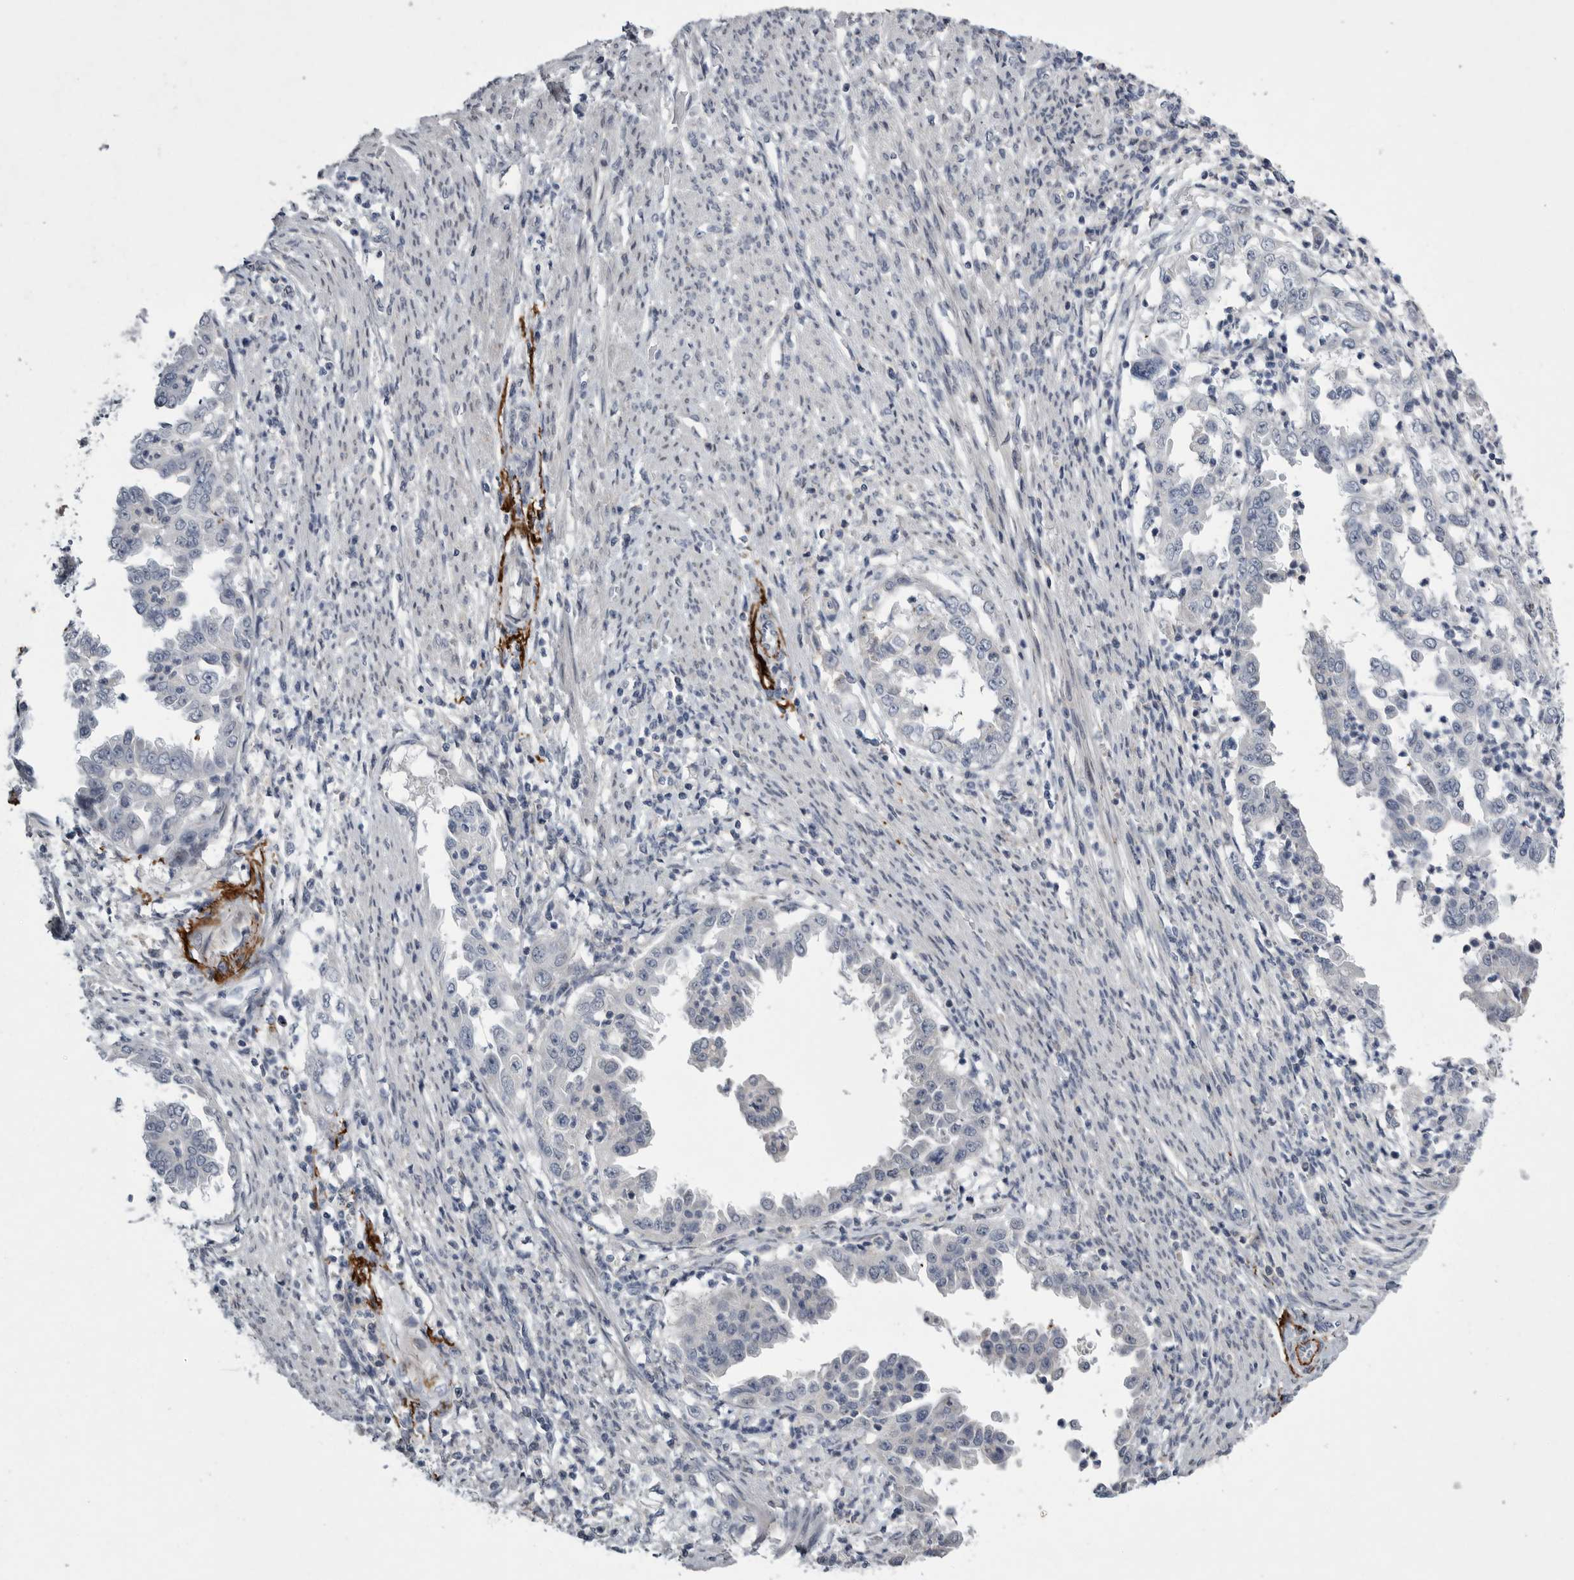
{"staining": {"intensity": "negative", "quantity": "none", "location": "none"}, "tissue": "endometrial cancer", "cell_type": "Tumor cells", "image_type": "cancer", "snomed": [{"axis": "morphology", "description": "Adenocarcinoma, NOS"}, {"axis": "topography", "description": "Endometrium"}], "caption": "Tumor cells are negative for brown protein staining in endometrial adenocarcinoma.", "gene": "CRP", "patient": {"sex": "female", "age": 85}}